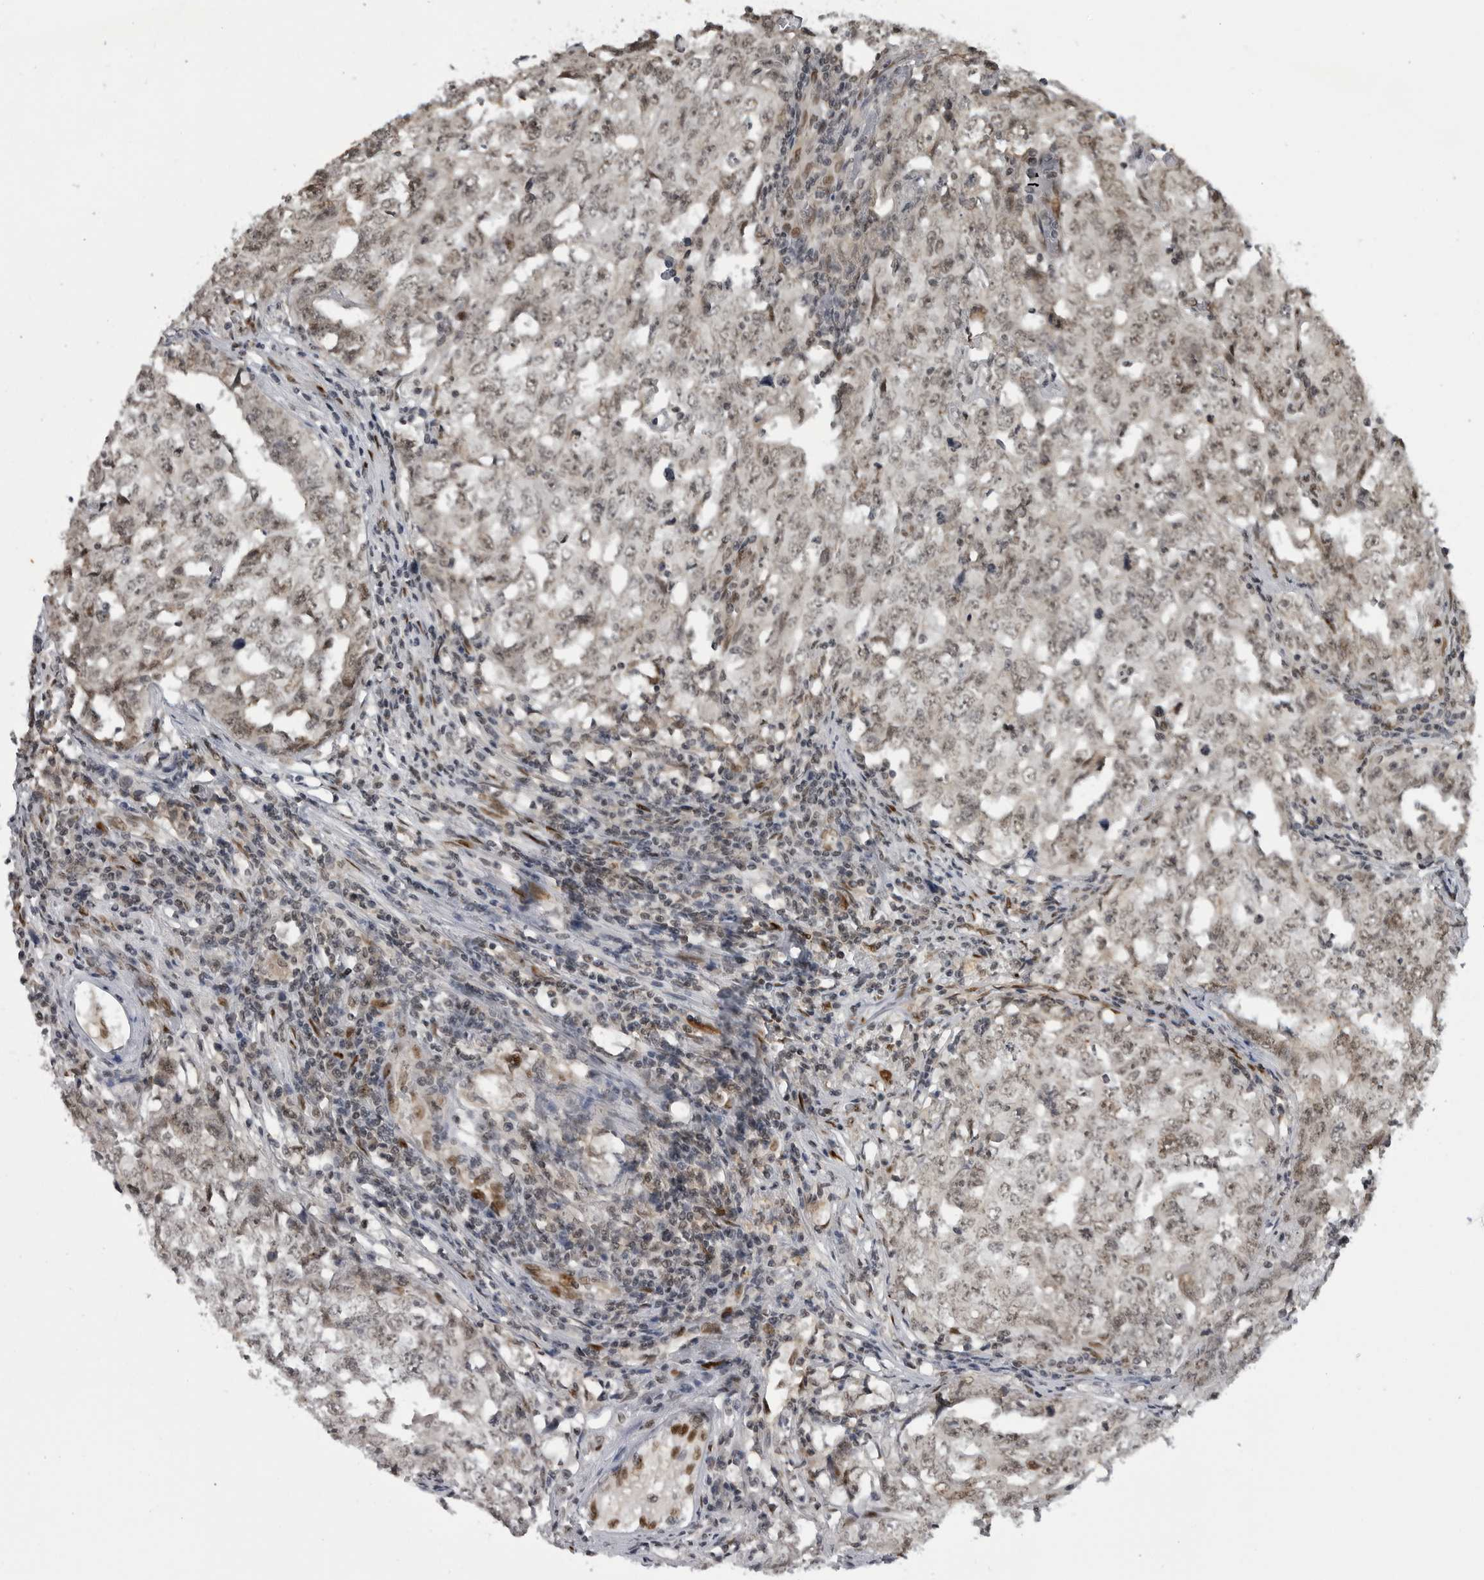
{"staining": {"intensity": "weak", "quantity": ">75%", "location": "nuclear"}, "tissue": "testis cancer", "cell_type": "Tumor cells", "image_type": "cancer", "snomed": [{"axis": "morphology", "description": "Carcinoma, Embryonal, NOS"}, {"axis": "topography", "description": "Testis"}], "caption": "This is an image of immunohistochemistry (IHC) staining of testis cancer, which shows weak expression in the nuclear of tumor cells.", "gene": "C8orf58", "patient": {"sex": "male", "age": 26}}